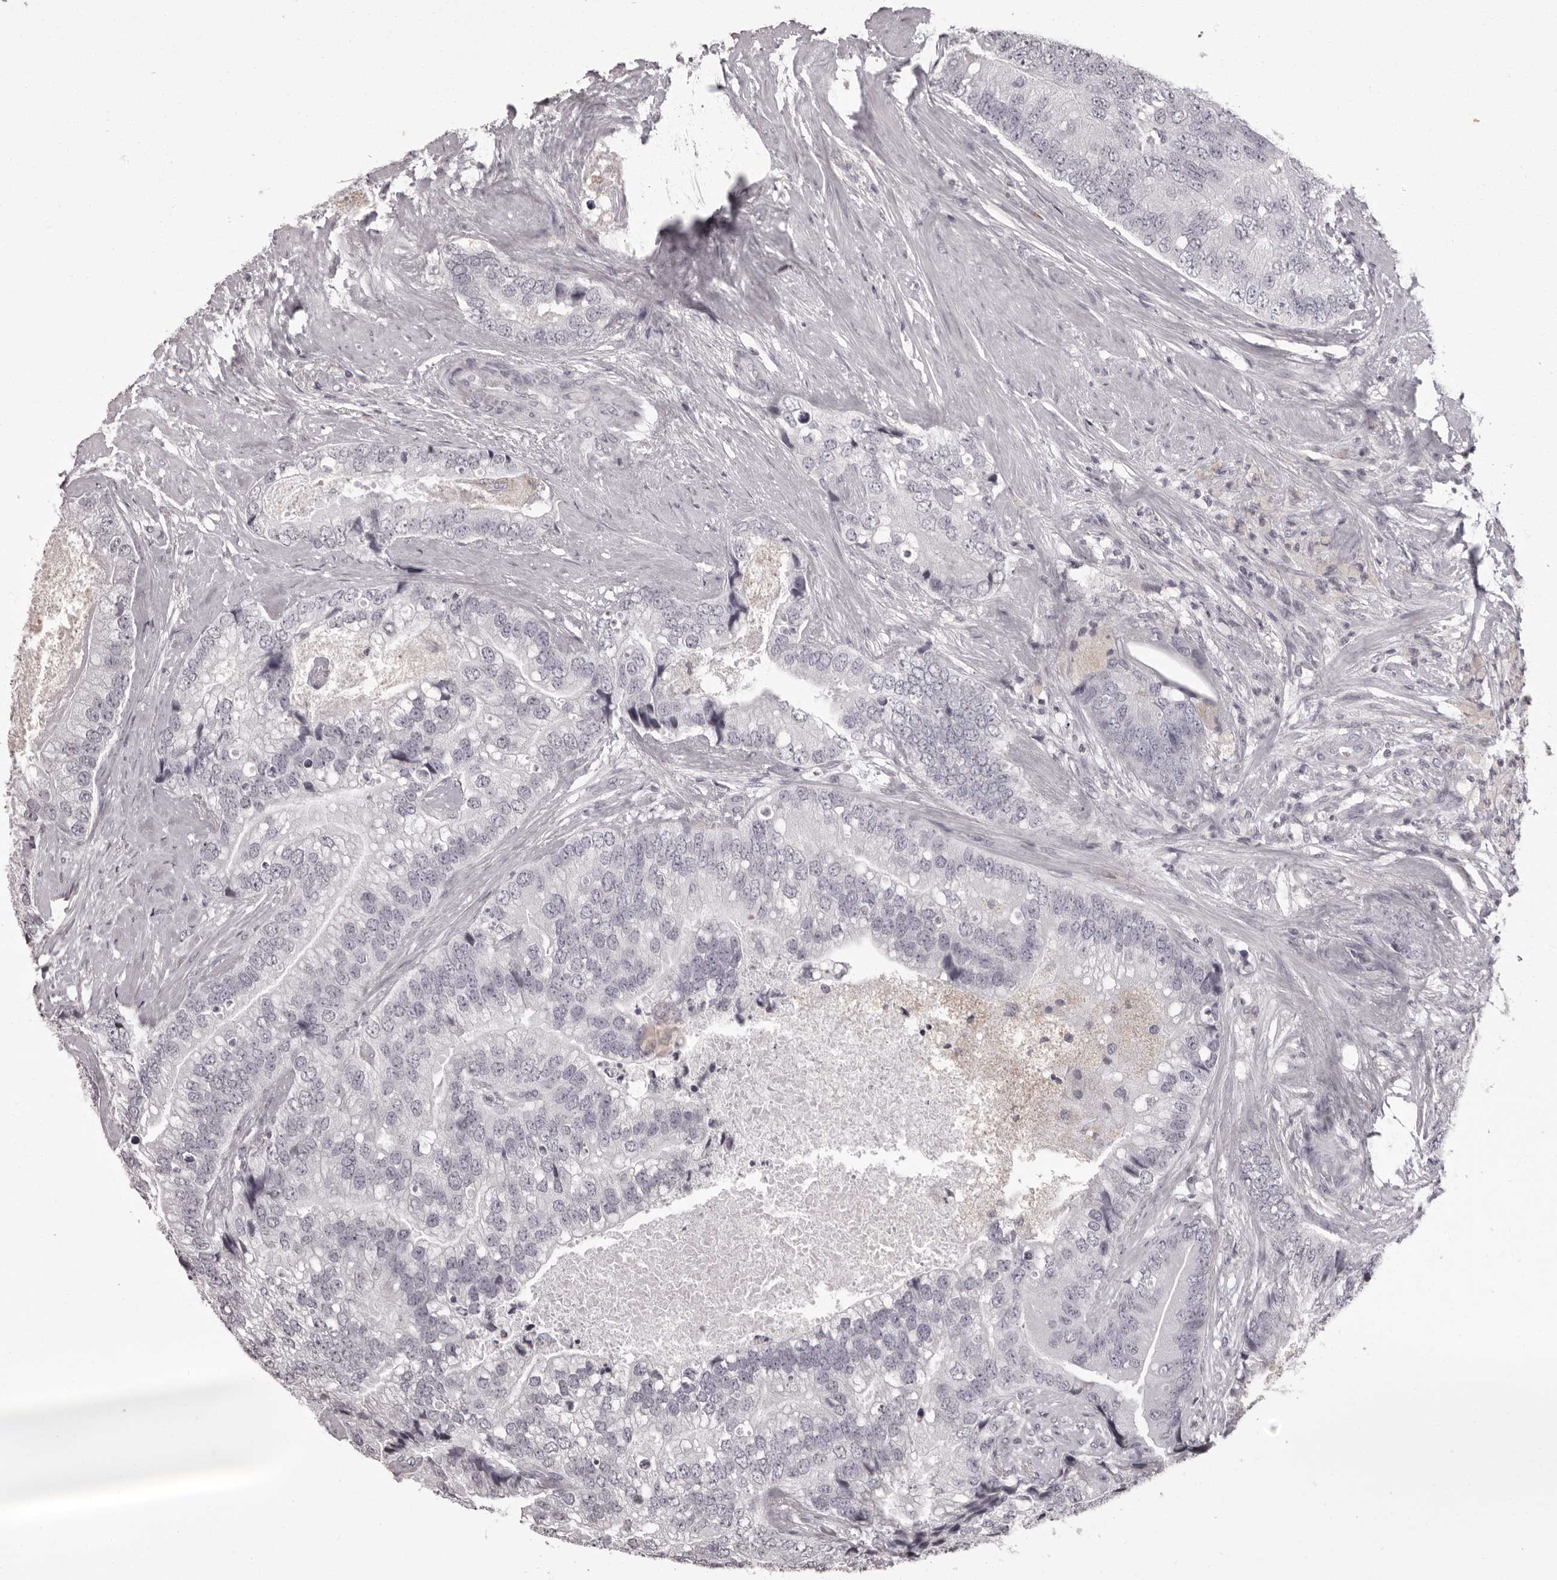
{"staining": {"intensity": "negative", "quantity": "none", "location": "none"}, "tissue": "prostate cancer", "cell_type": "Tumor cells", "image_type": "cancer", "snomed": [{"axis": "morphology", "description": "Adenocarcinoma, High grade"}, {"axis": "topography", "description": "Prostate"}], "caption": "Micrograph shows no protein positivity in tumor cells of prostate cancer (adenocarcinoma (high-grade)) tissue.", "gene": "C8orf74", "patient": {"sex": "male", "age": 70}}